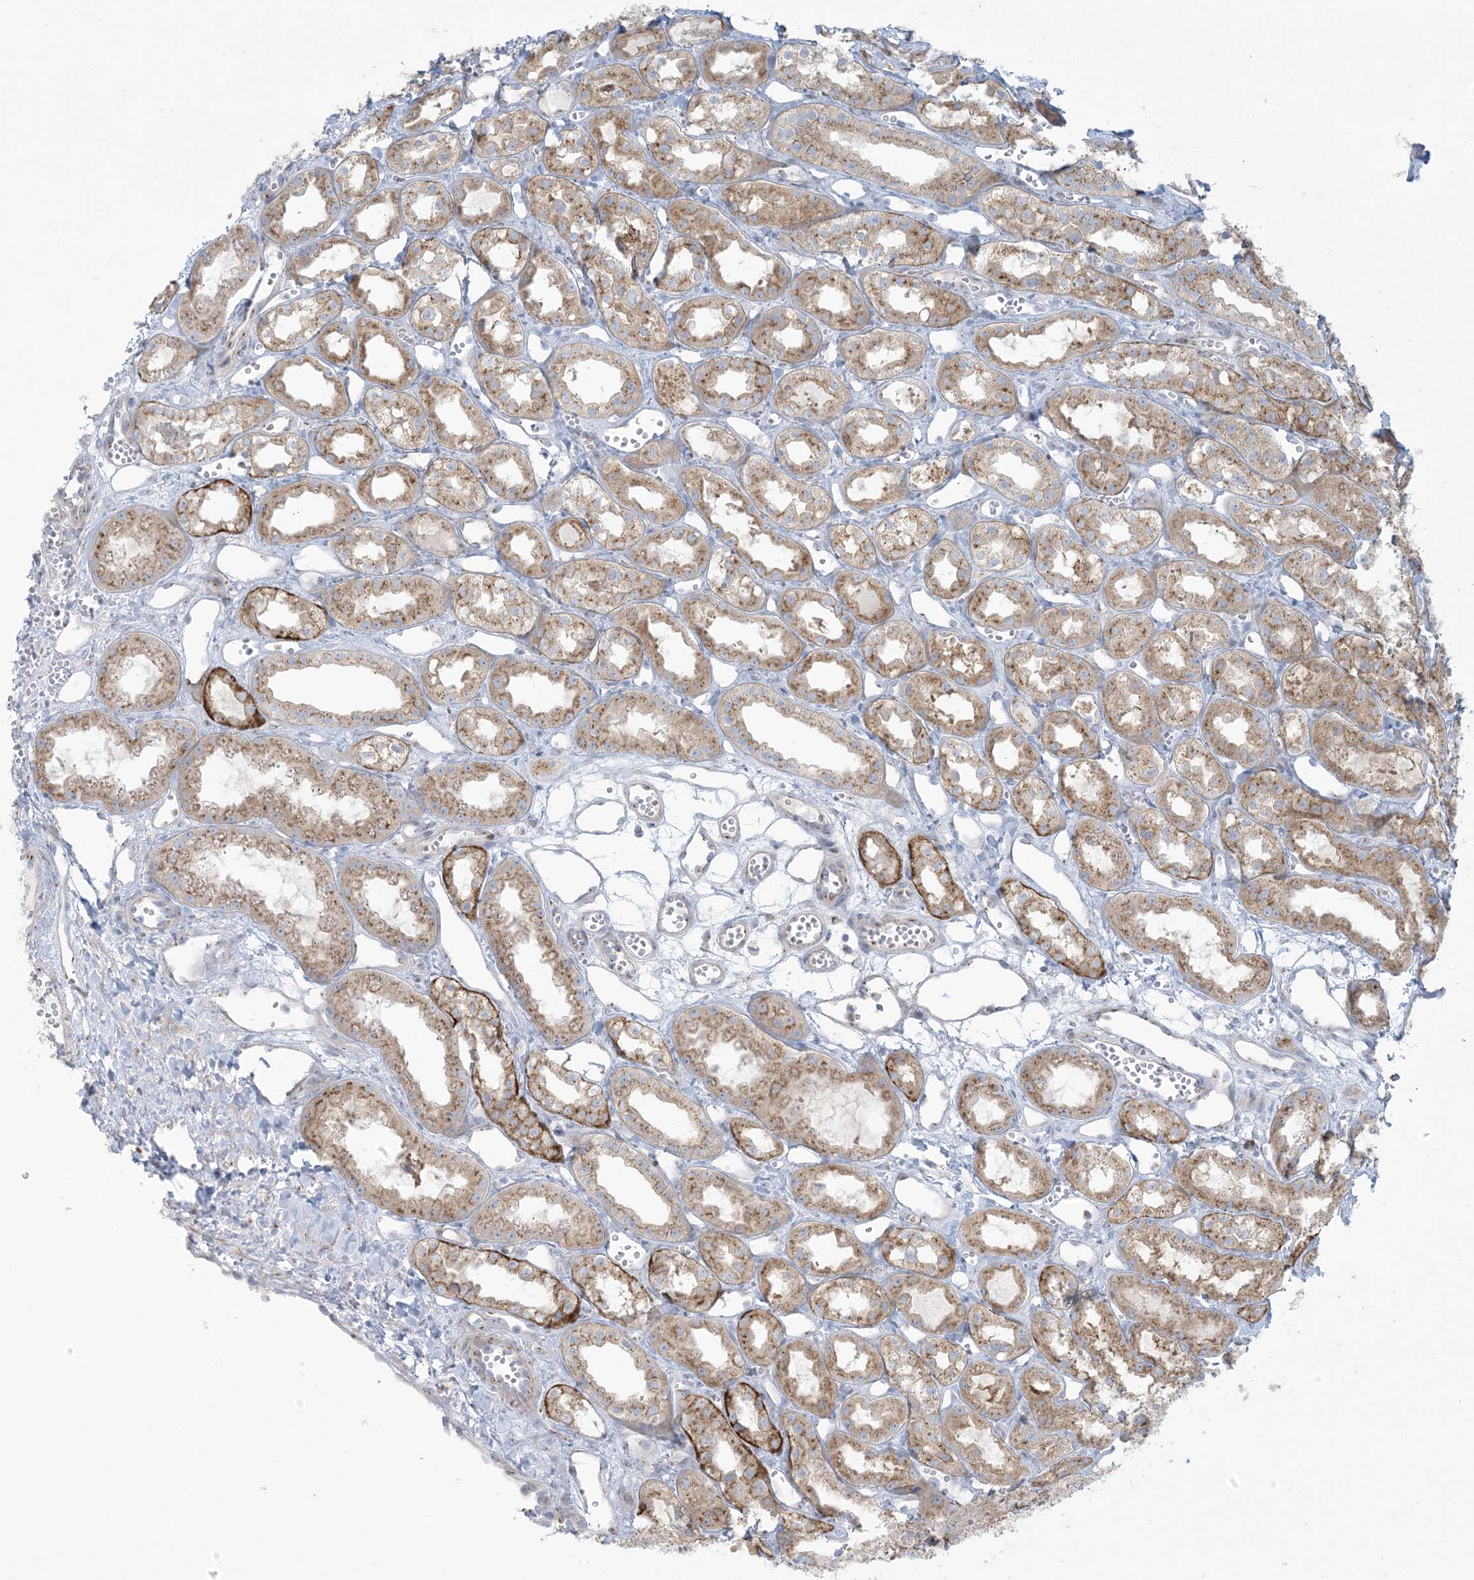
{"staining": {"intensity": "weak", "quantity": "<25%", "location": "cytoplasmic/membranous"}, "tissue": "kidney", "cell_type": "Cells in glomeruli", "image_type": "normal", "snomed": [{"axis": "morphology", "description": "Normal tissue, NOS"}, {"axis": "topography", "description": "Kidney"}], "caption": "High magnification brightfield microscopy of benign kidney stained with DAB (brown) and counterstained with hematoxylin (blue): cells in glomeruli show no significant positivity. (Brightfield microscopy of DAB immunohistochemistry at high magnification).", "gene": "AFTPH", "patient": {"sex": "male", "age": 16}}